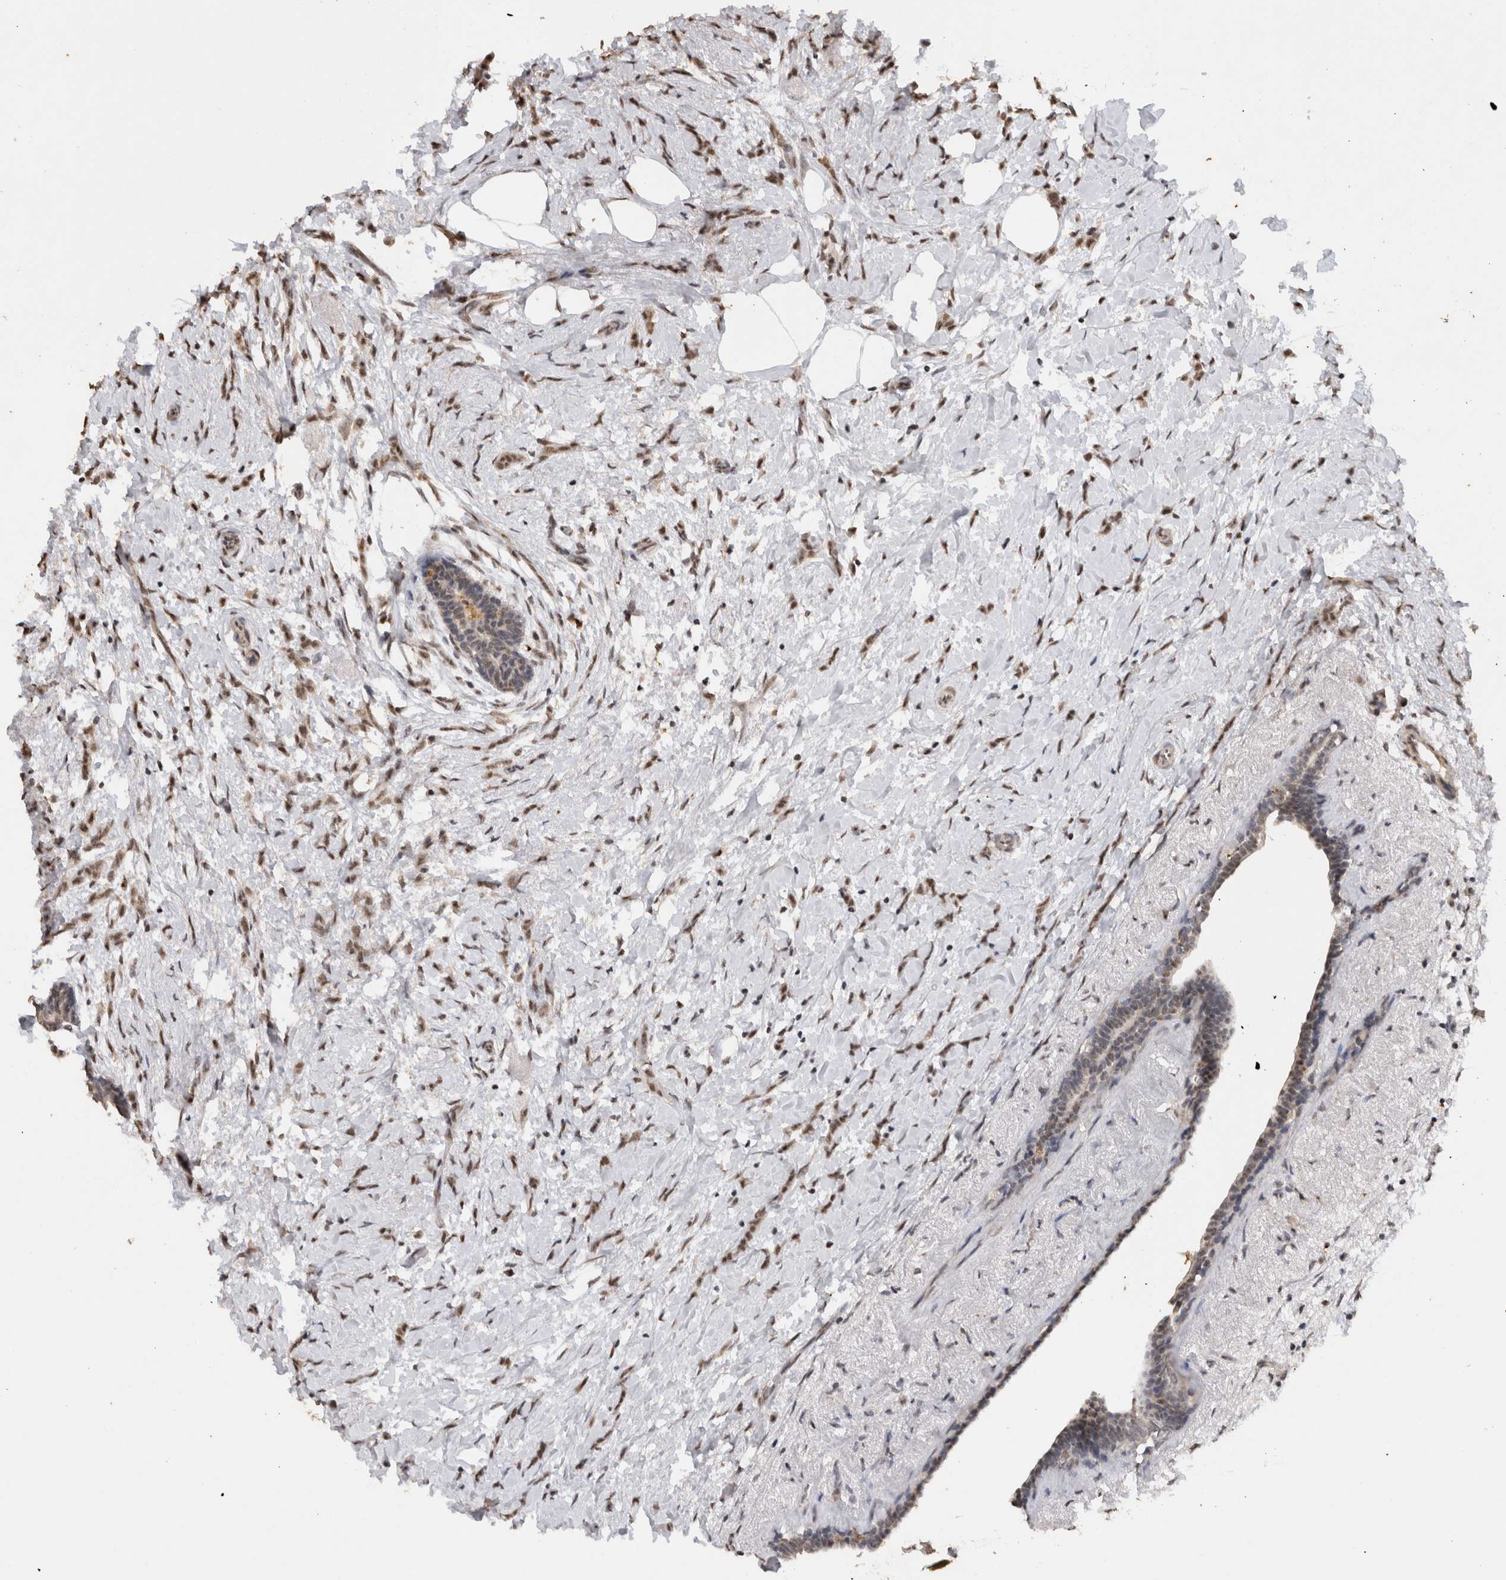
{"staining": {"intensity": "moderate", "quantity": ">75%", "location": "nuclear"}, "tissue": "breast cancer", "cell_type": "Tumor cells", "image_type": "cancer", "snomed": [{"axis": "morphology", "description": "Lobular carcinoma, in situ"}, {"axis": "morphology", "description": "Lobular carcinoma"}, {"axis": "topography", "description": "Breast"}], "caption": "This is a photomicrograph of IHC staining of lobular carcinoma (breast), which shows moderate expression in the nuclear of tumor cells.", "gene": "KEAP1", "patient": {"sex": "female", "age": 41}}